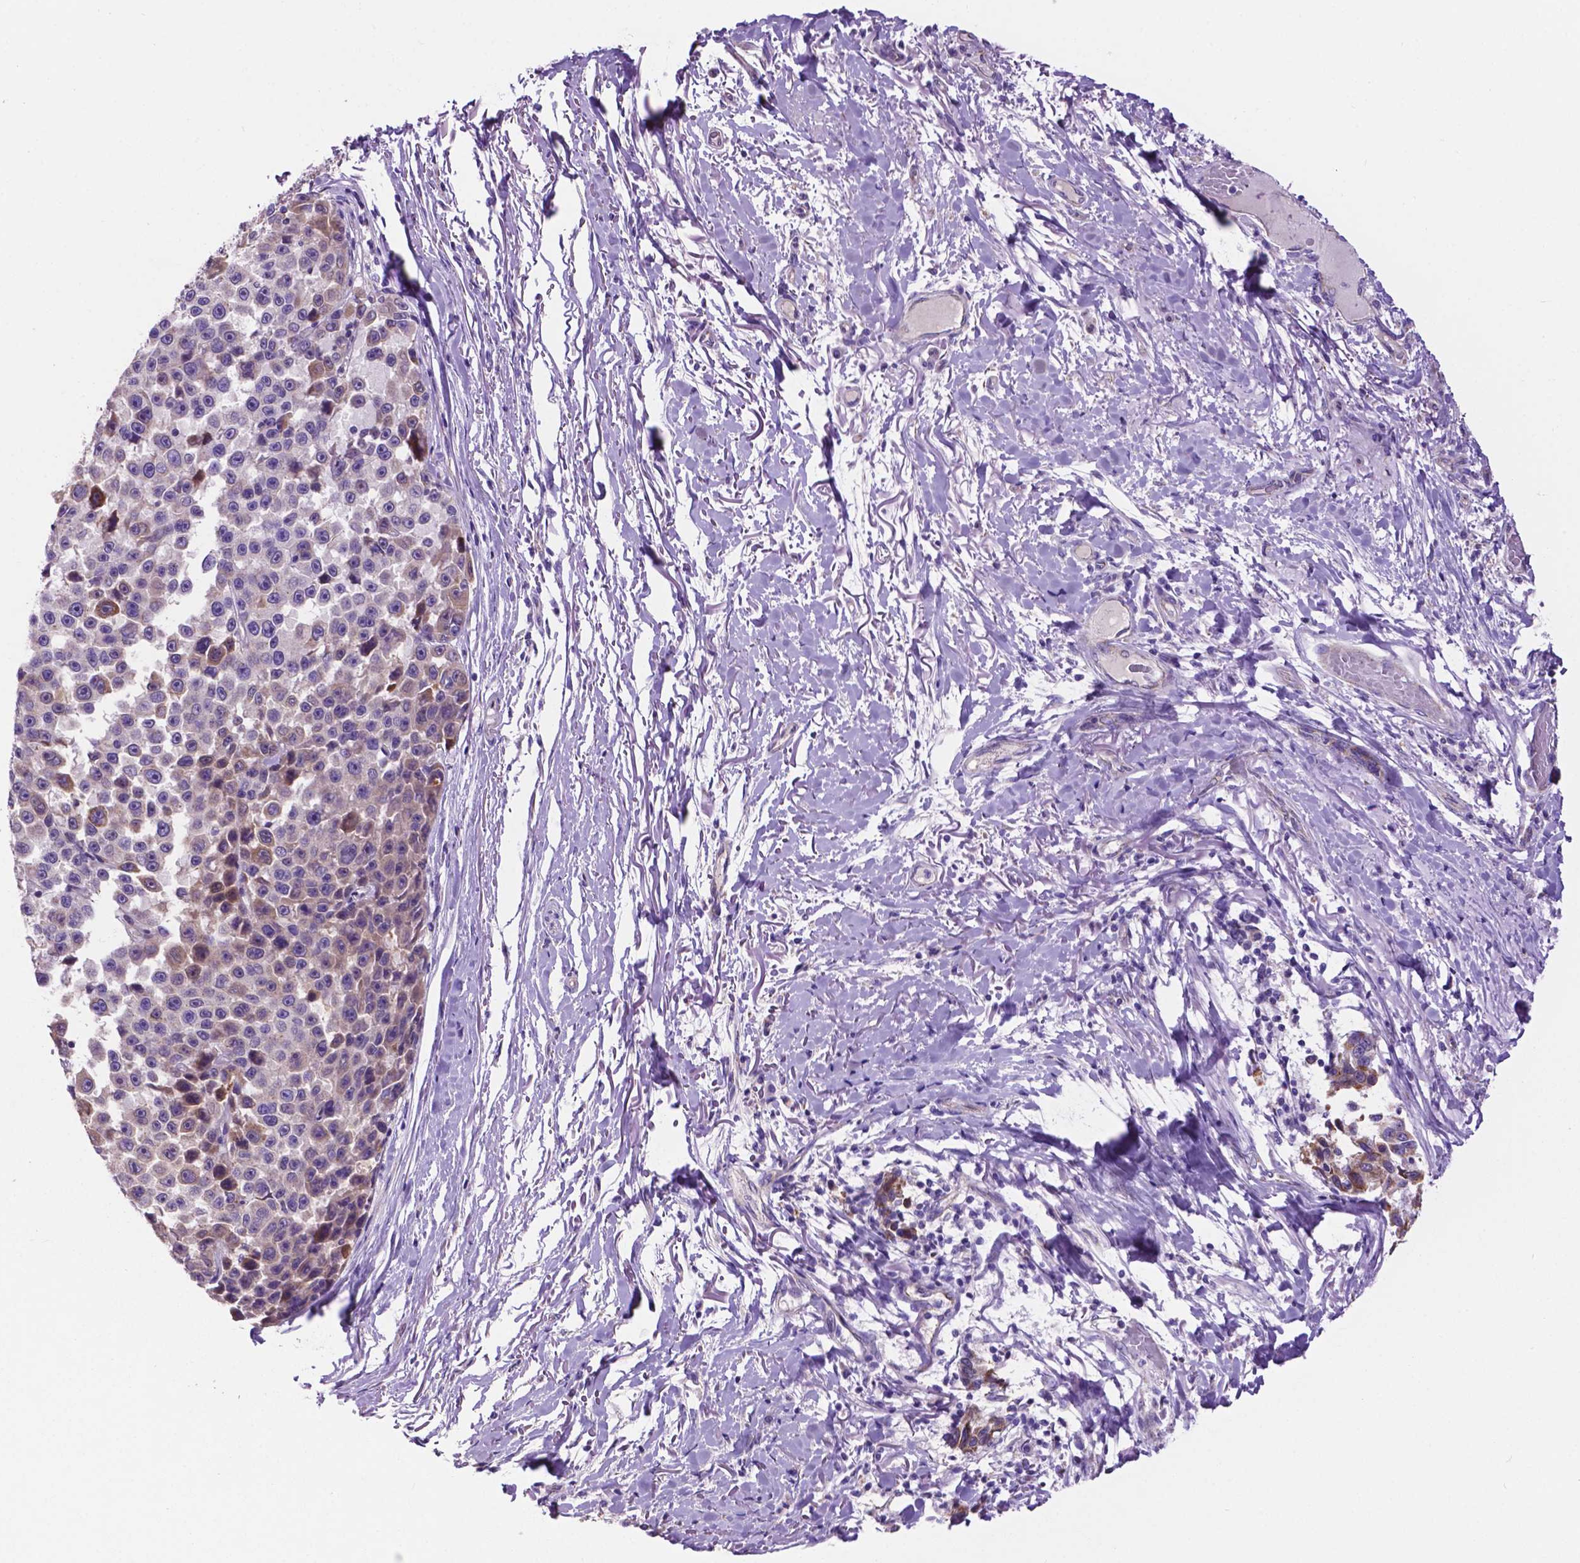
{"staining": {"intensity": "weak", "quantity": "25%-75%", "location": "cytoplasmic/membranous"}, "tissue": "melanoma", "cell_type": "Tumor cells", "image_type": "cancer", "snomed": [{"axis": "morphology", "description": "Malignant melanoma, NOS"}, {"axis": "topography", "description": "Skin"}], "caption": "Malignant melanoma stained for a protein (brown) demonstrates weak cytoplasmic/membranous positive expression in approximately 25%-75% of tumor cells.", "gene": "TMEM121B", "patient": {"sex": "female", "age": 66}}